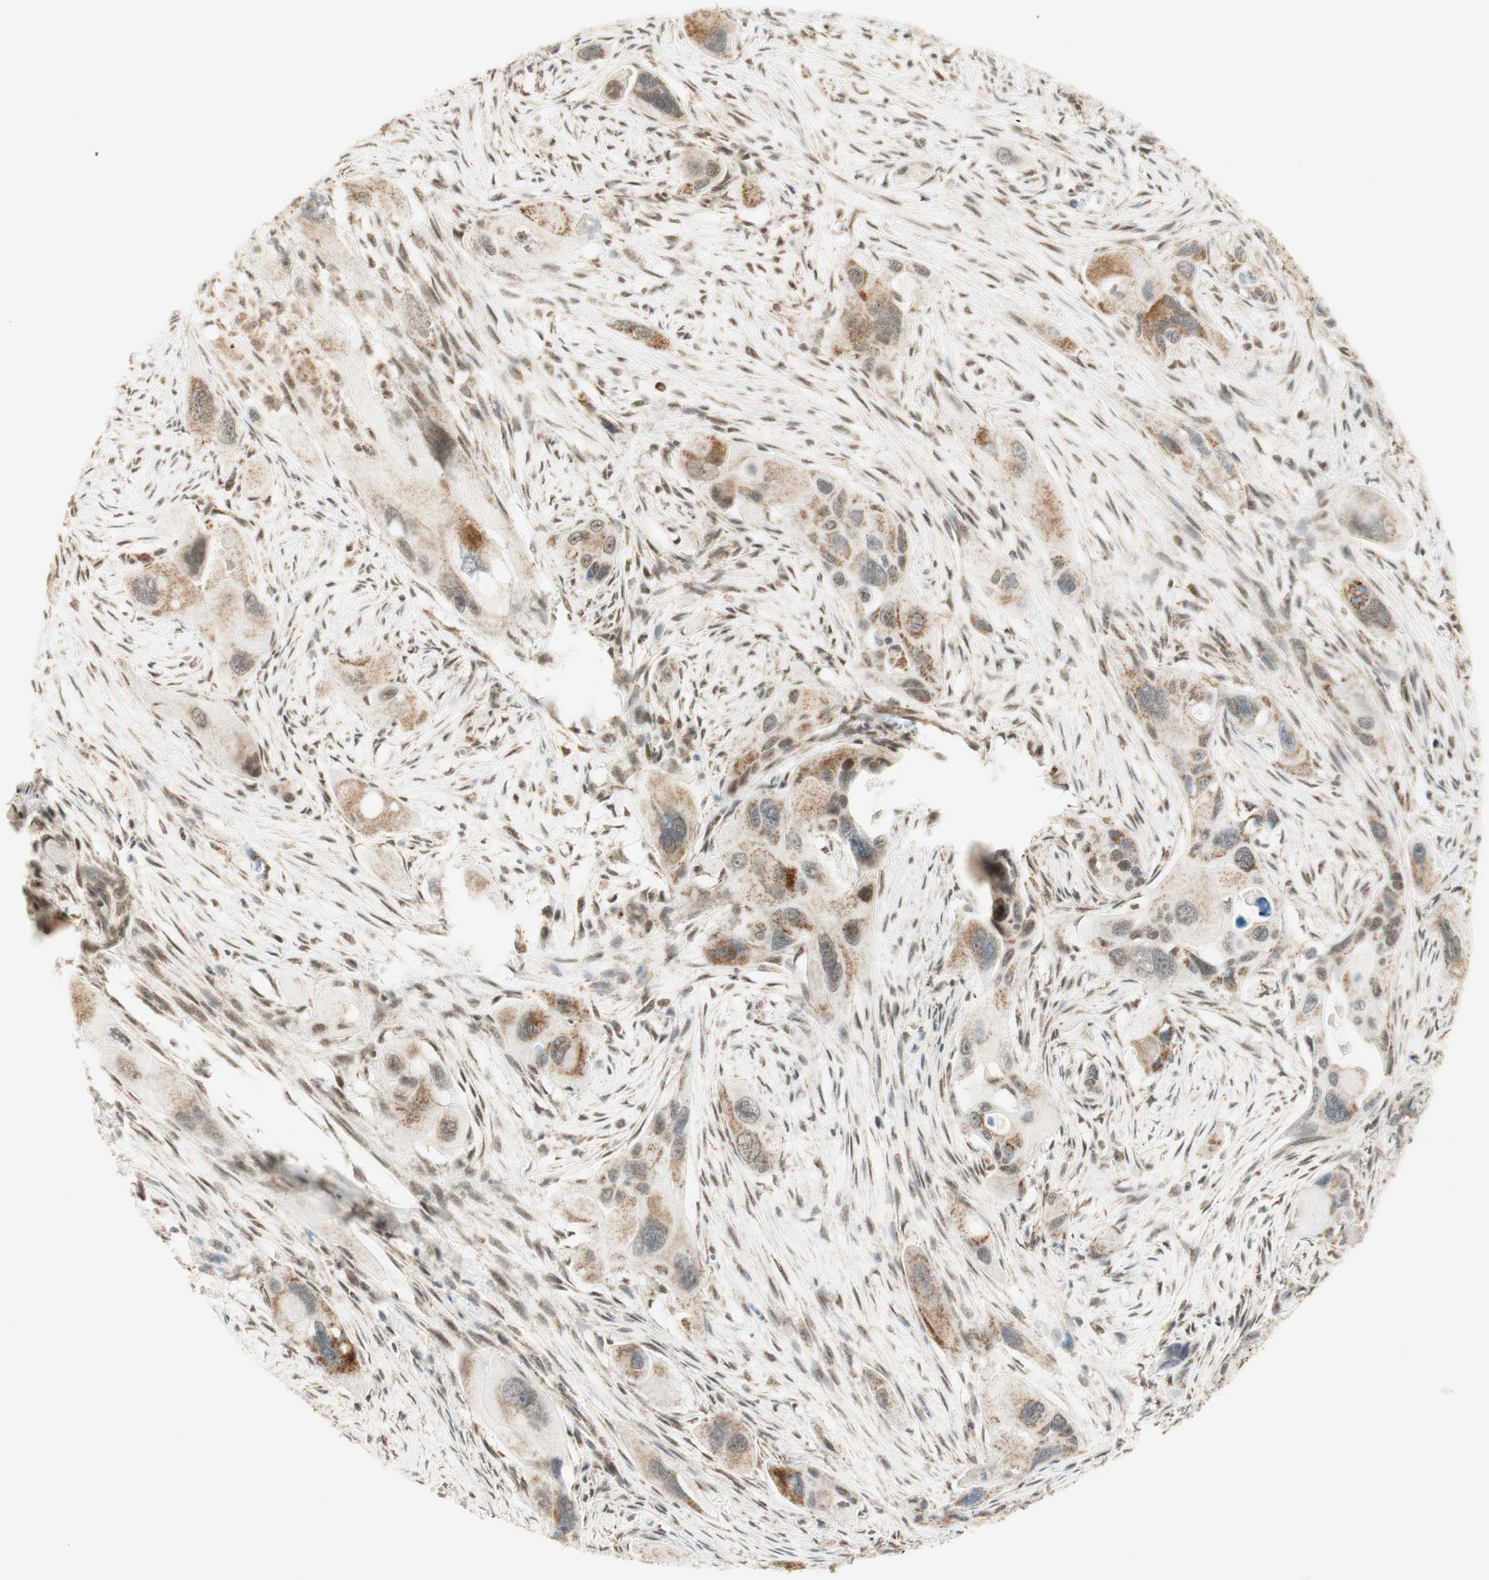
{"staining": {"intensity": "moderate", "quantity": "25%-75%", "location": "cytoplasmic/membranous"}, "tissue": "pancreatic cancer", "cell_type": "Tumor cells", "image_type": "cancer", "snomed": [{"axis": "morphology", "description": "Adenocarcinoma, NOS"}, {"axis": "topography", "description": "Pancreas"}], "caption": "A micrograph showing moderate cytoplasmic/membranous staining in about 25%-75% of tumor cells in pancreatic cancer (adenocarcinoma), as visualized by brown immunohistochemical staining.", "gene": "ZNF782", "patient": {"sex": "male", "age": 73}}